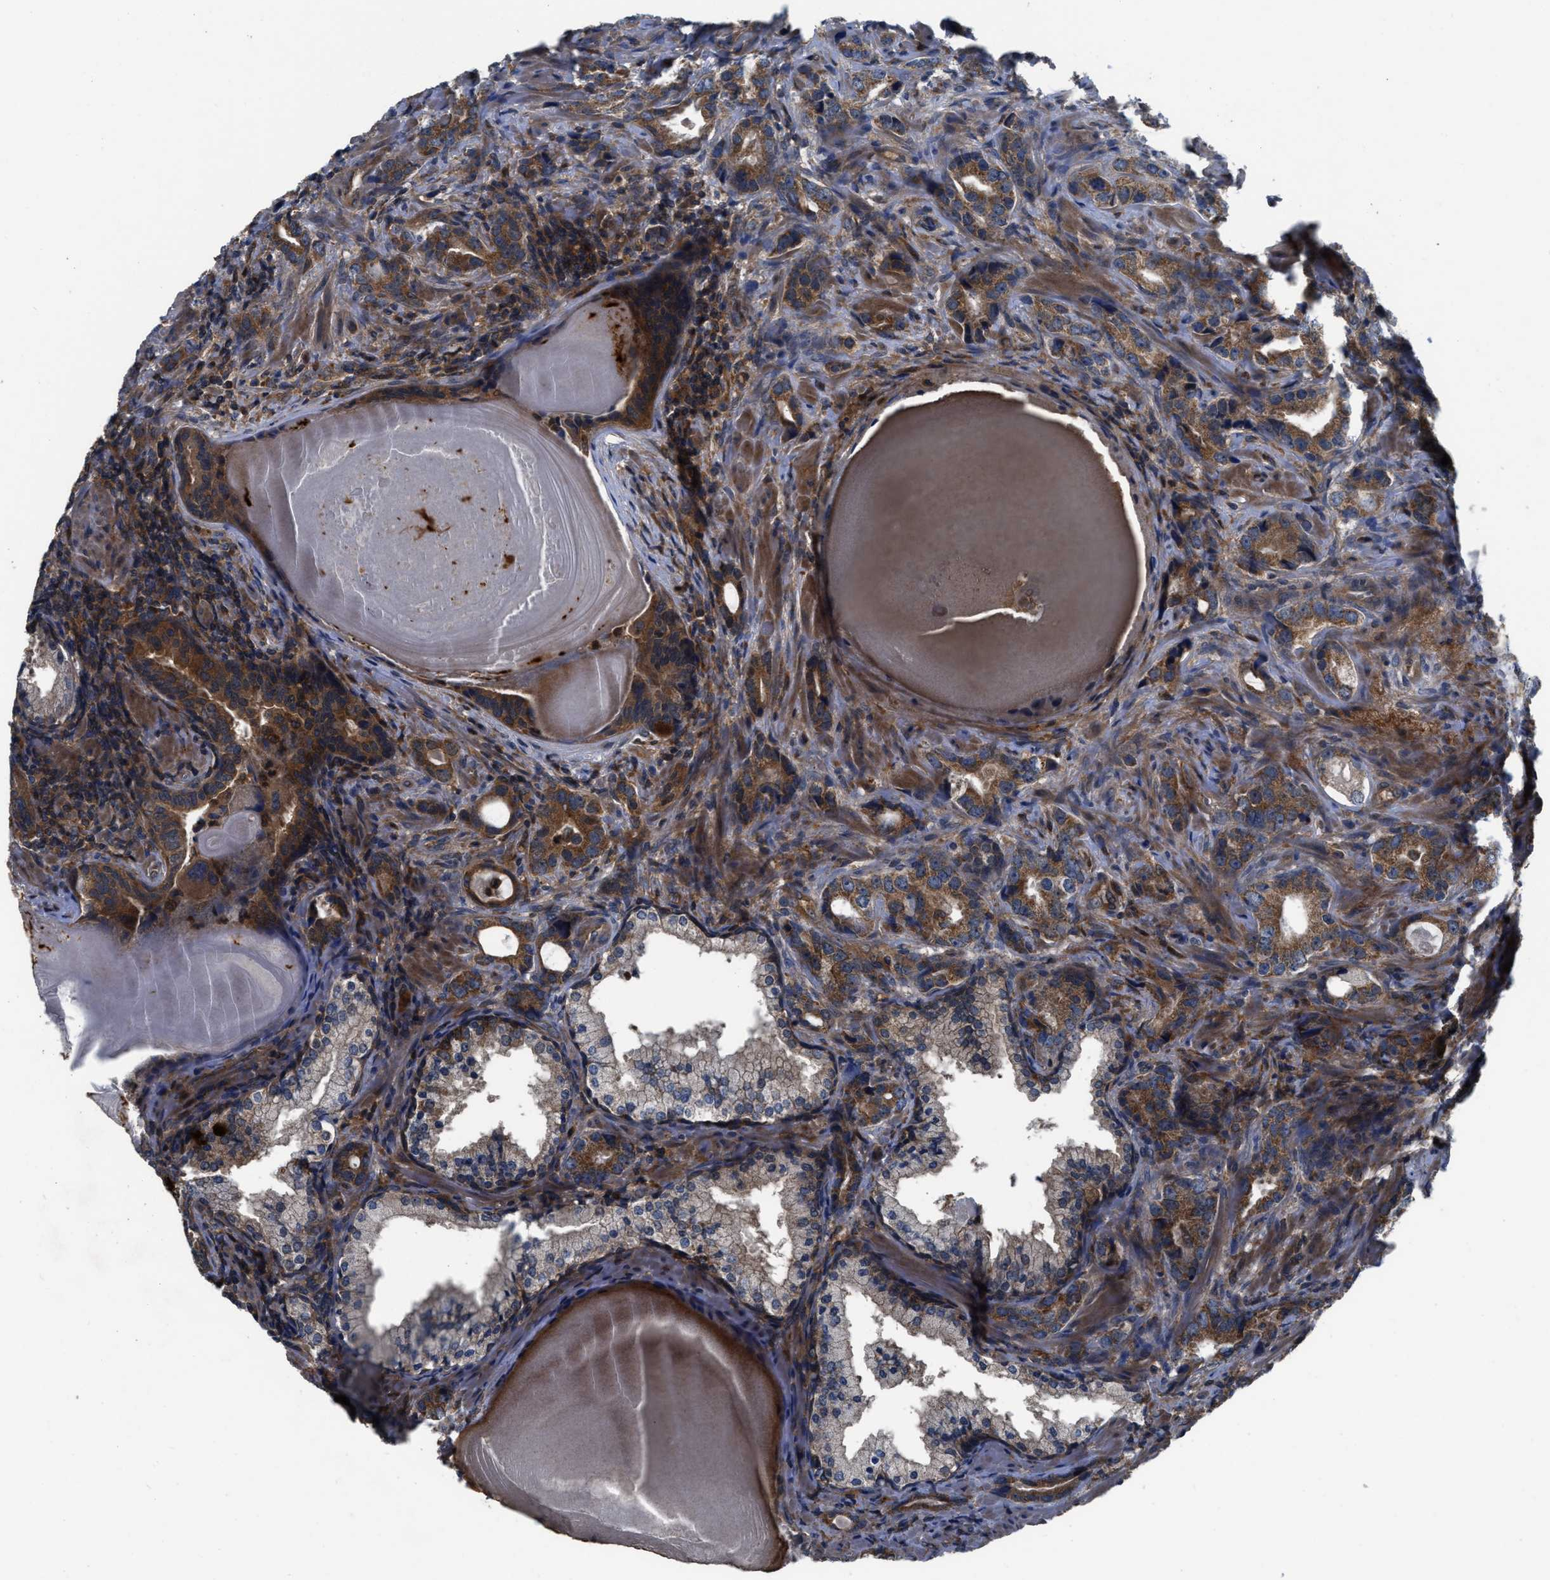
{"staining": {"intensity": "moderate", "quantity": ">75%", "location": "cytoplasmic/membranous"}, "tissue": "prostate cancer", "cell_type": "Tumor cells", "image_type": "cancer", "snomed": [{"axis": "morphology", "description": "Adenocarcinoma, High grade"}, {"axis": "topography", "description": "Prostate"}], "caption": "Immunohistochemistry of human prostate high-grade adenocarcinoma demonstrates medium levels of moderate cytoplasmic/membranous staining in about >75% of tumor cells.", "gene": "USP25", "patient": {"sex": "male", "age": 63}}